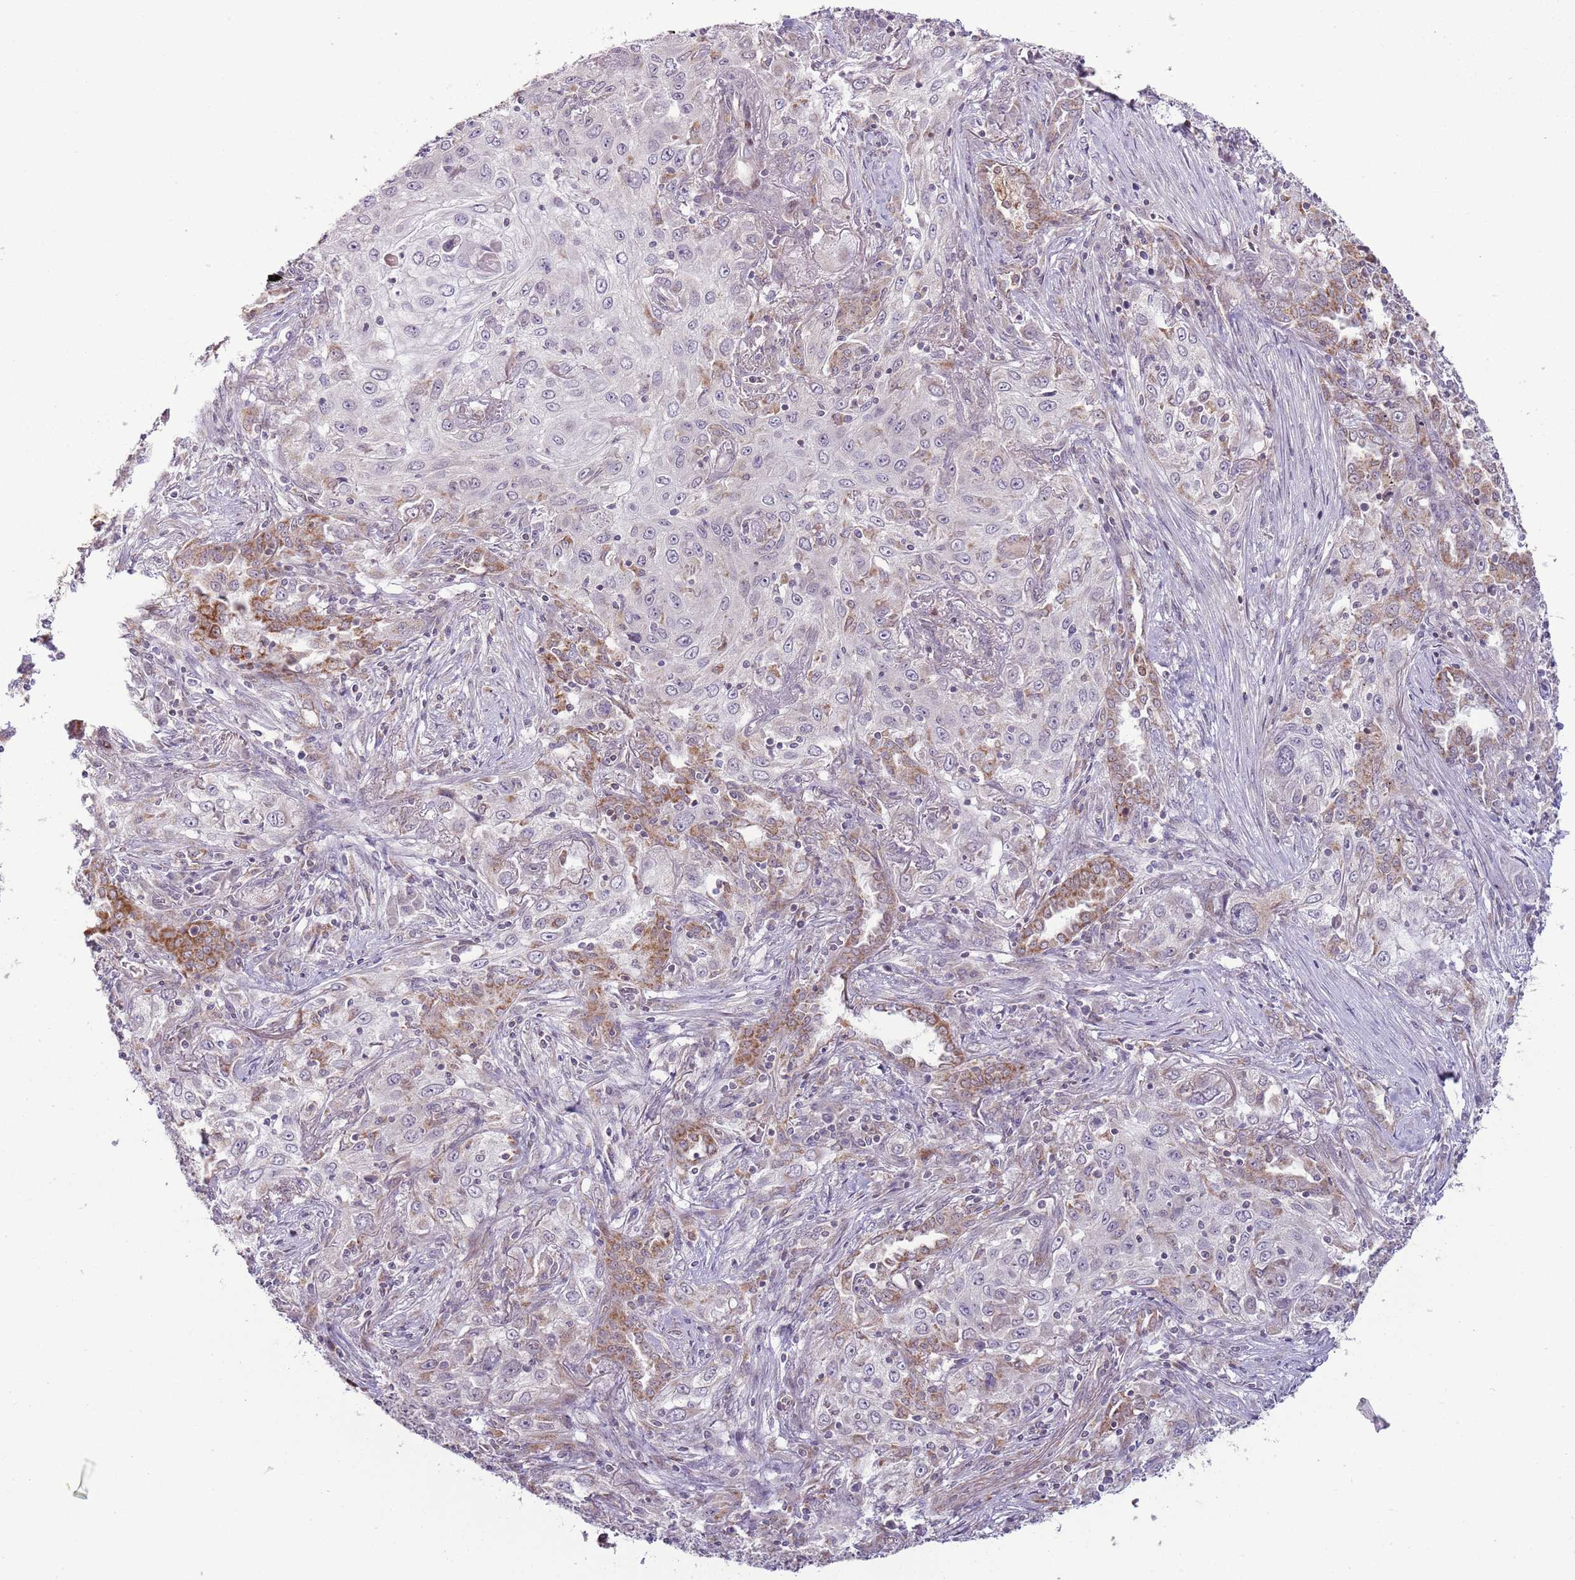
{"staining": {"intensity": "moderate", "quantity": "25%-75%", "location": "cytoplasmic/membranous"}, "tissue": "lung cancer", "cell_type": "Tumor cells", "image_type": "cancer", "snomed": [{"axis": "morphology", "description": "Squamous cell carcinoma, NOS"}, {"axis": "topography", "description": "Lung"}], "caption": "Tumor cells demonstrate moderate cytoplasmic/membranous positivity in approximately 25%-75% of cells in squamous cell carcinoma (lung). (brown staining indicates protein expression, while blue staining denotes nuclei).", "gene": "MLLT11", "patient": {"sex": "female", "age": 69}}